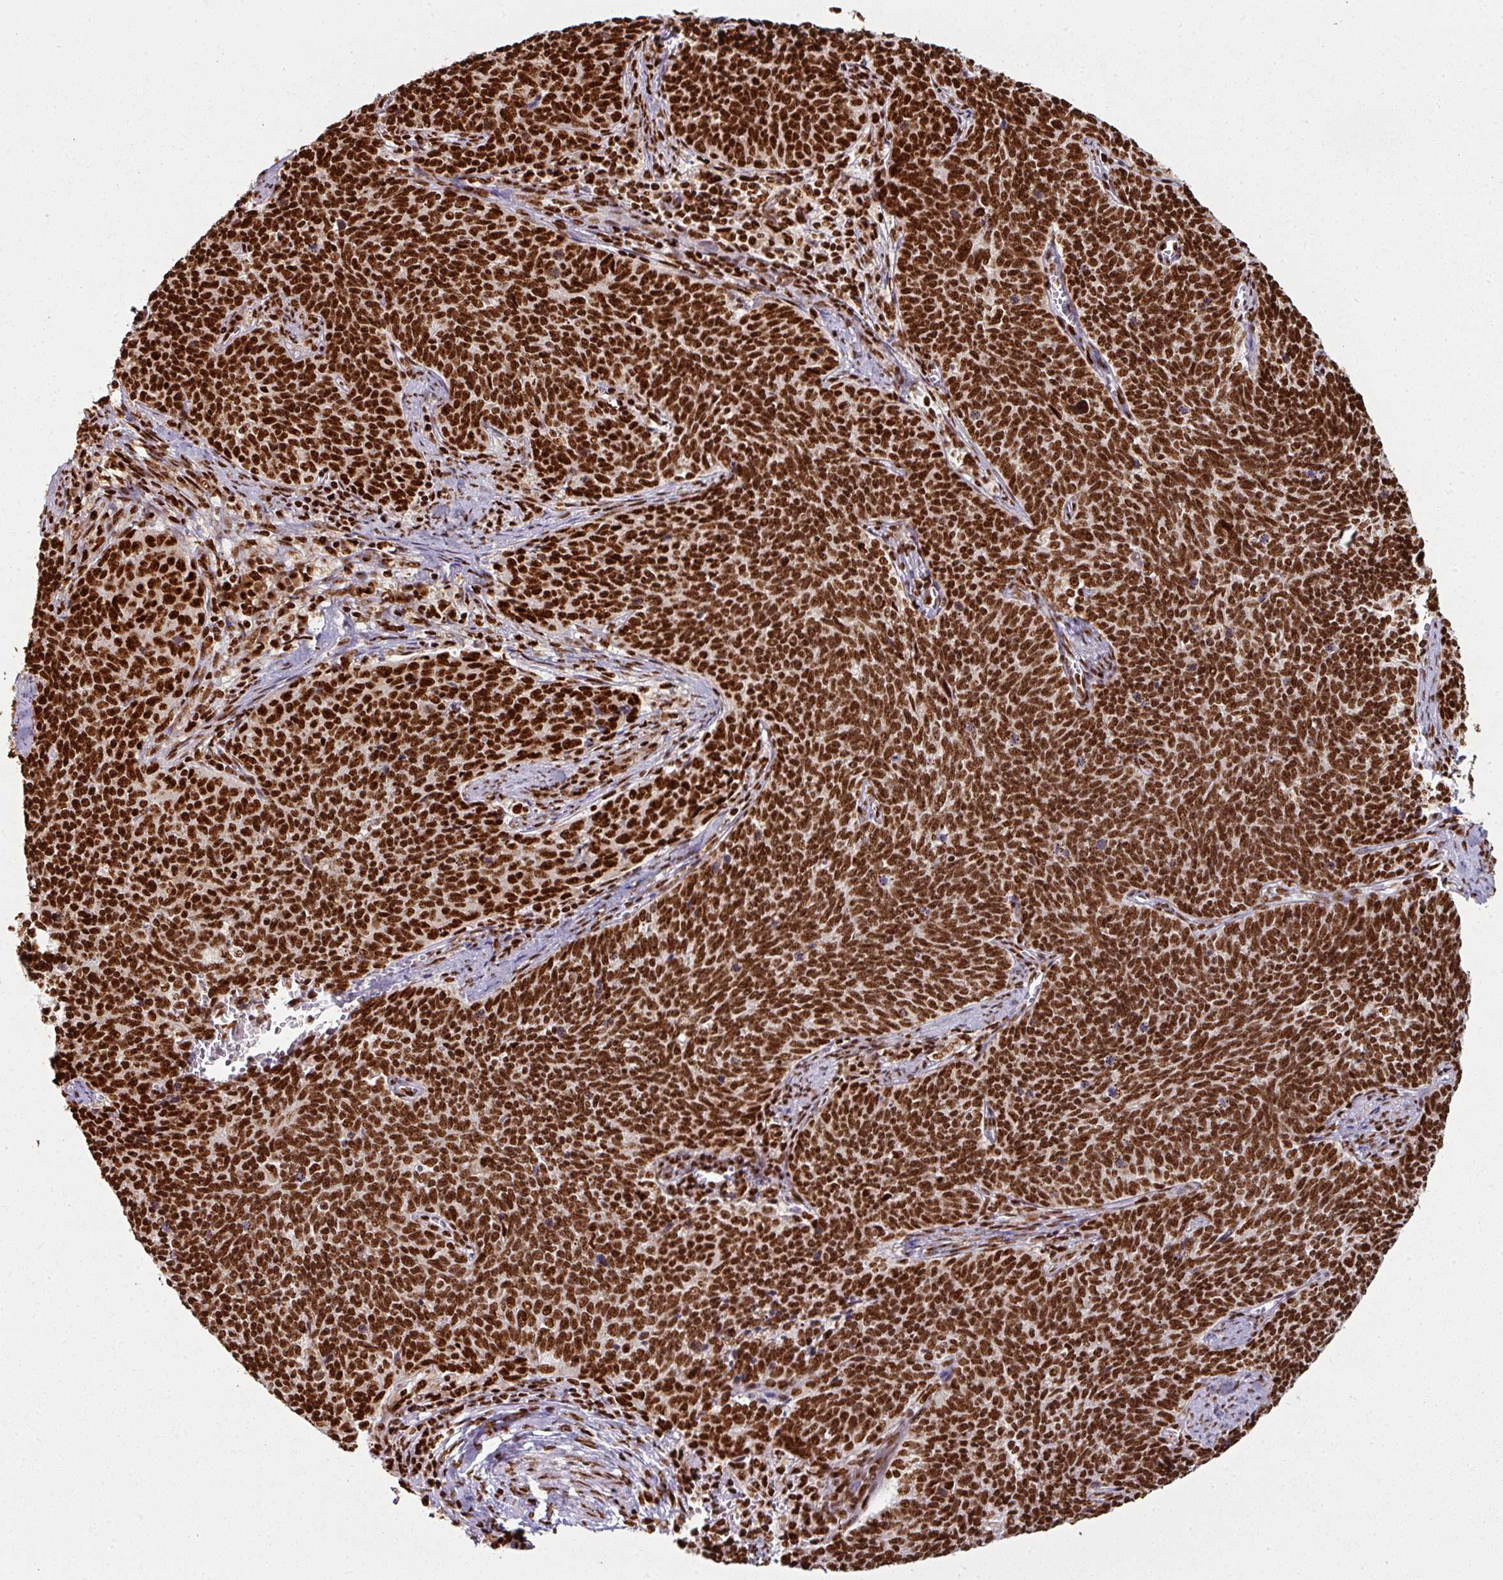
{"staining": {"intensity": "strong", "quantity": ">75%", "location": "nuclear"}, "tissue": "cervical cancer", "cell_type": "Tumor cells", "image_type": "cancer", "snomed": [{"axis": "morphology", "description": "Squamous cell carcinoma, NOS"}, {"axis": "topography", "description": "Cervix"}], "caption": "Immunohistochemistry (IHC) of cervical squamous cell carcinoma demonstrates high levels of strong nuclear positivity in approximately >75% of tumor cells. (IHC, brightfield microscopy, high magnification).", "gene": "SIK3", "patient": {"sex": "female", "age": 39}}